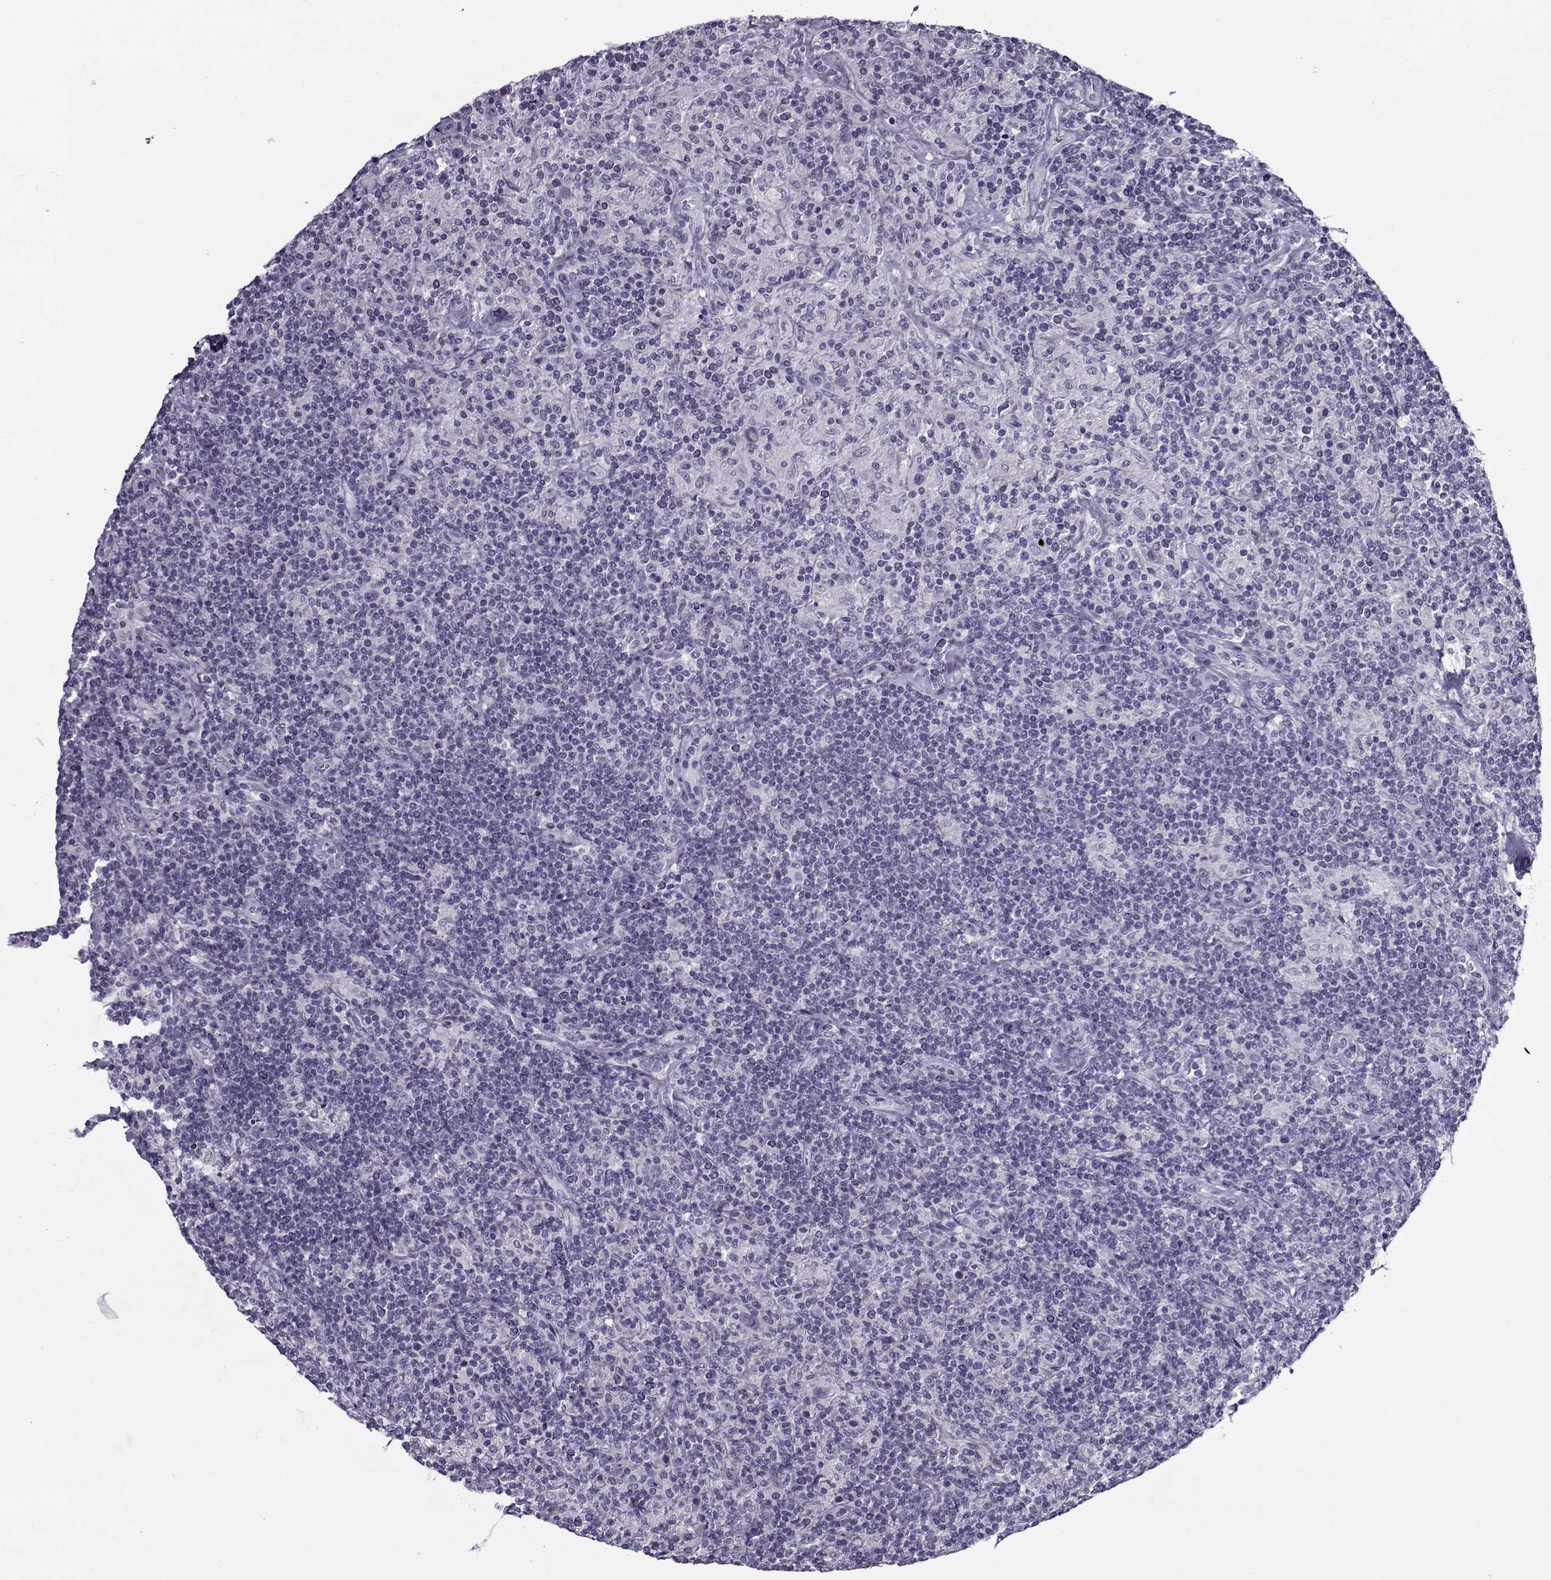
{"staining": {"intensity": "negative", "quantity": "none", "location": "none"}, "tissue": "lymphoma", "cell_type": "Tumor cells", "image_type": "cancer", "snomed": [{"axis": "morphology", "description": "Hodgkin's disease, NOS"}, {"axis": "topography", "description": "Lymph node"}], "caption": "Tumor cells are negative for protein expression in human Hodgkin's disease. Brightfield microscopy of immunohistochemistry stained with DAB (brown) and hematoxylin (blue), captured at high magnification.", "gene": "GAGE2A", "patient": {"sex": "male", "age": 70}}